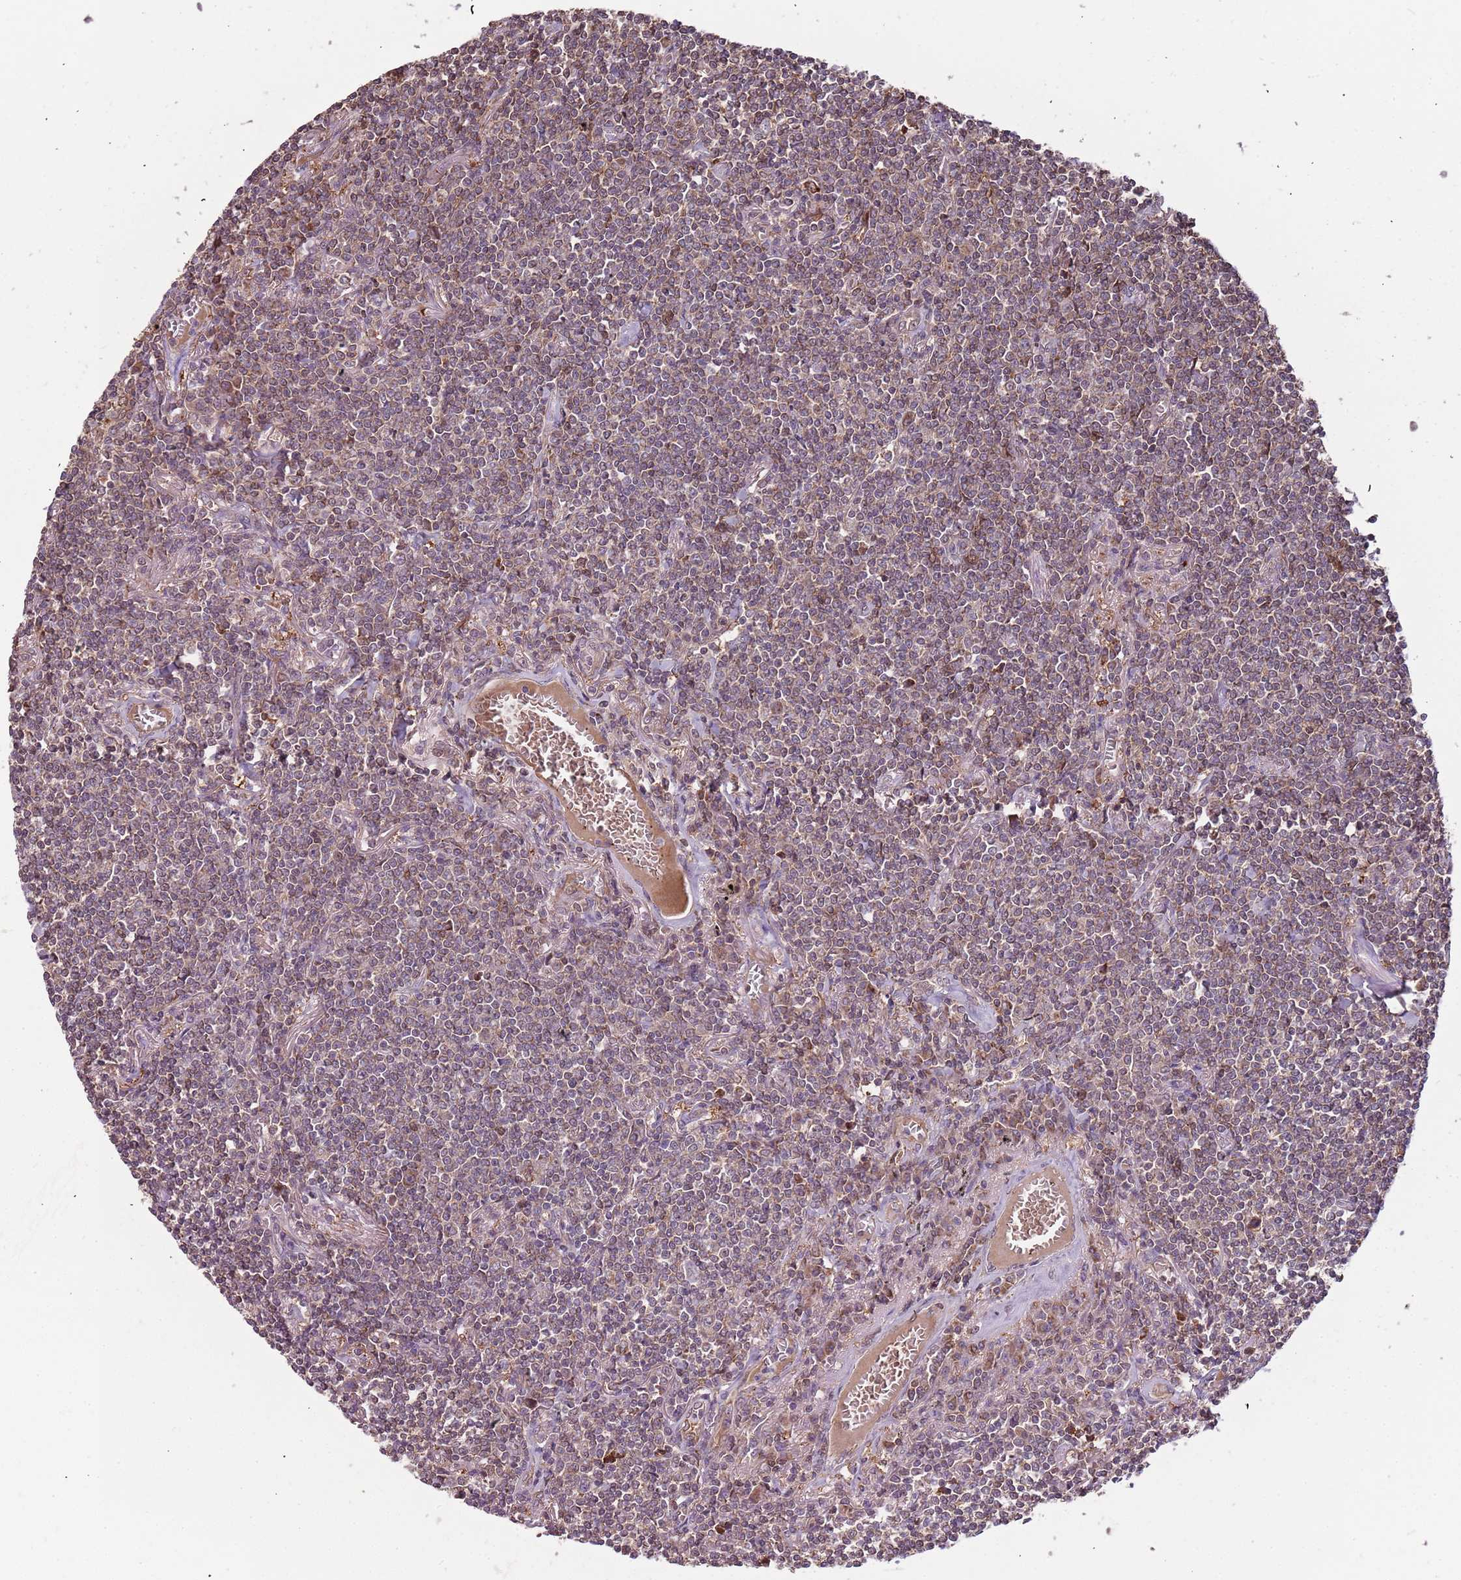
{"staining": {"intensity": "moderate", "quantity": "<25%", "location": "nuclear"}, "tissue": "lymphoma", "cell_type": "Tumor cells", "image_type": "cancer", "snomed": [{"axis": "morphology", "description": "Malignant lymphoma, non-Hodgkin's type, Low grade"}, {"axis": "topography", "description": "Lung"}], "caption": "Brown immunohistochemical staining in low-grade malignant lymphoma, non-Hodgkin's type reveals moderate nuclear expression in about <25% of tumor cells.", "gene": "IL17RD", "patient": {"sex": "female", "age": 71}}